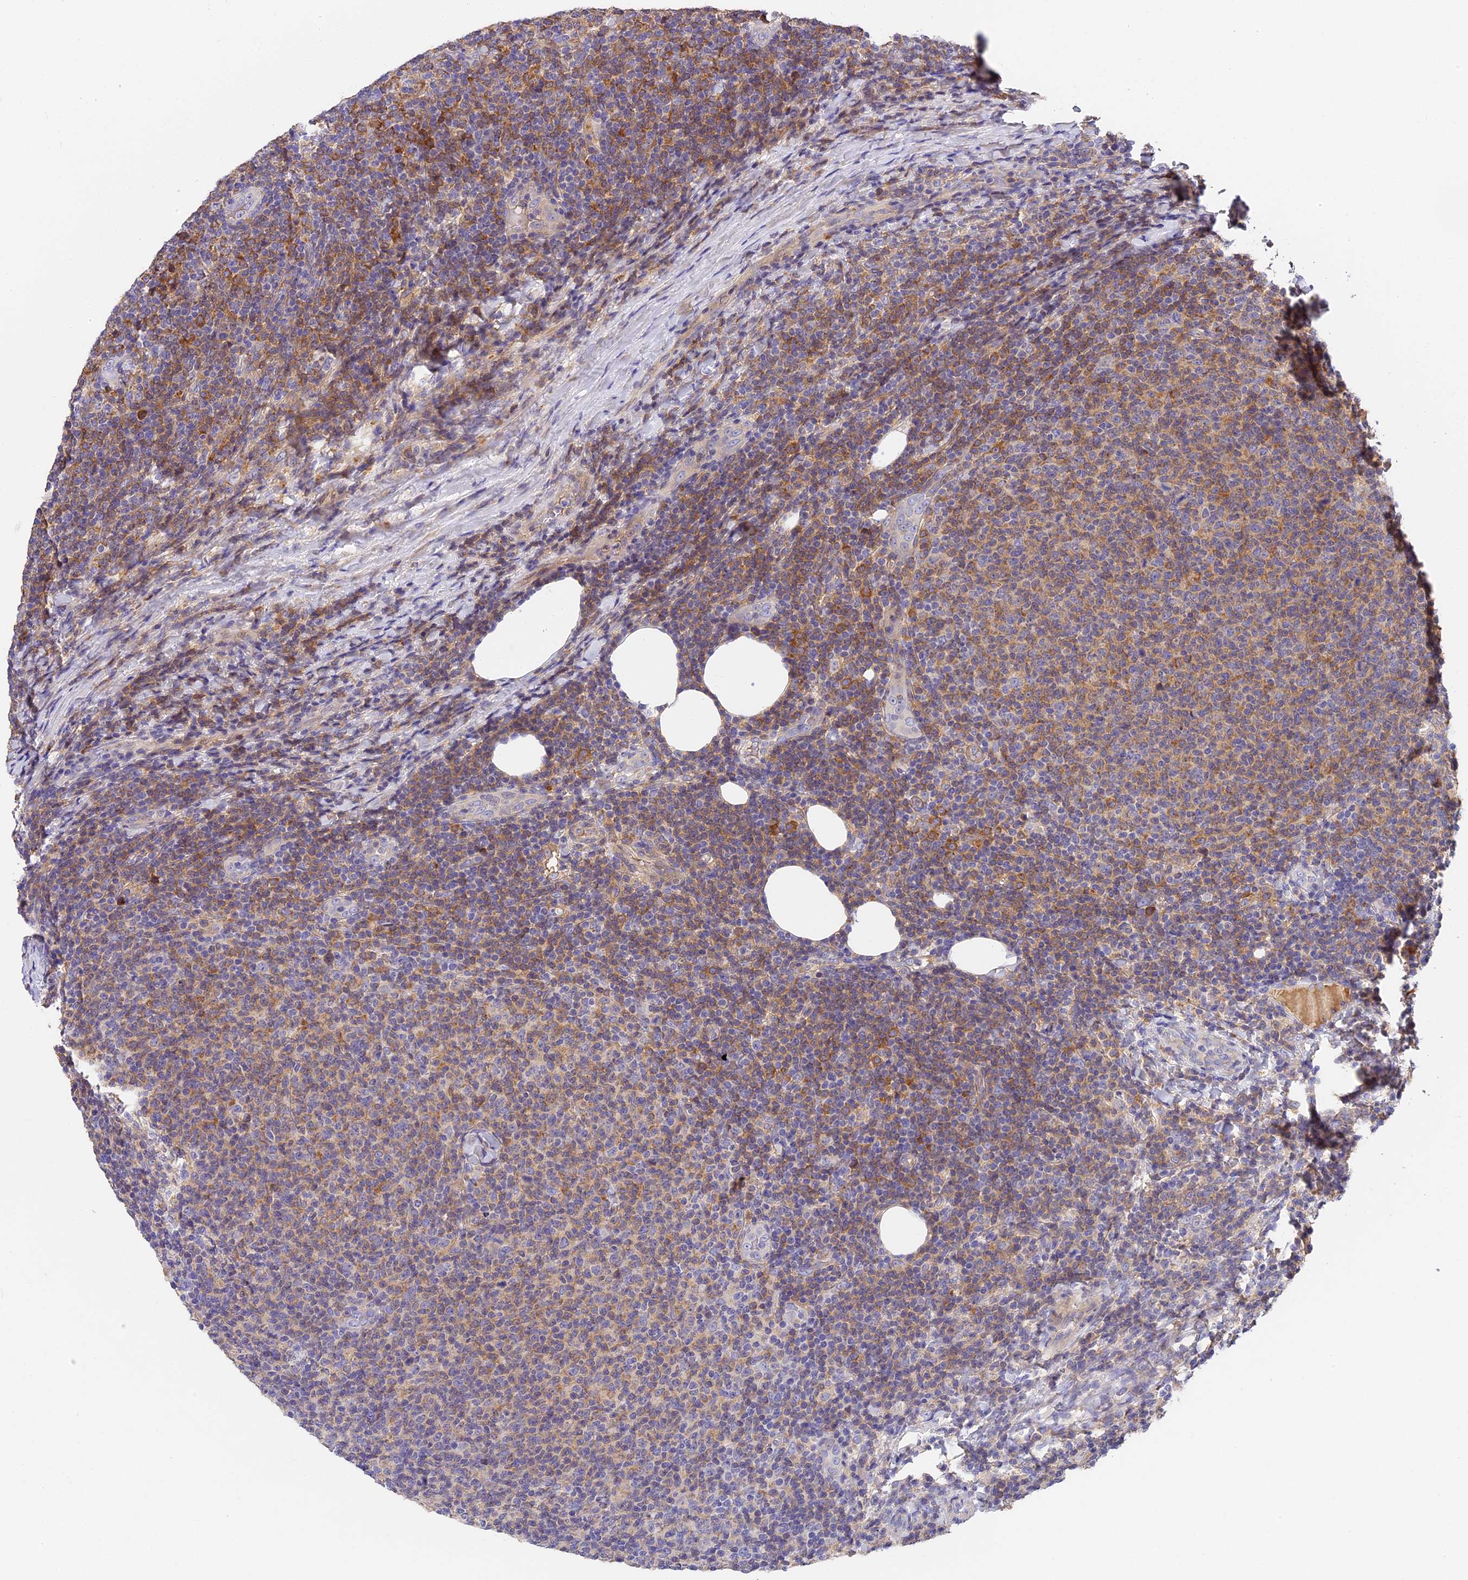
{"staining": {"intensity": "weak", "quantity": "<25%", "location": "cytoplasmic/membranous"}, "tissue": "lymphoma", "cell_type": "Tumor cells", "image_type": "cancer", "snomed": [{"axis": "morphology", "description": "Malignant lymphoma, non-Hodgkin's type, Low grade"}, {"axis": "topography", "description": "Lymph node"}], "caption": "Lymphoma was stained to show a protein in brown. There is no significant expression in tumor cells. (IHC, brightfield microscopy, high magnification).", "gene": "ARHGAP17", "patient": {"sex": "male", "age": 66}}